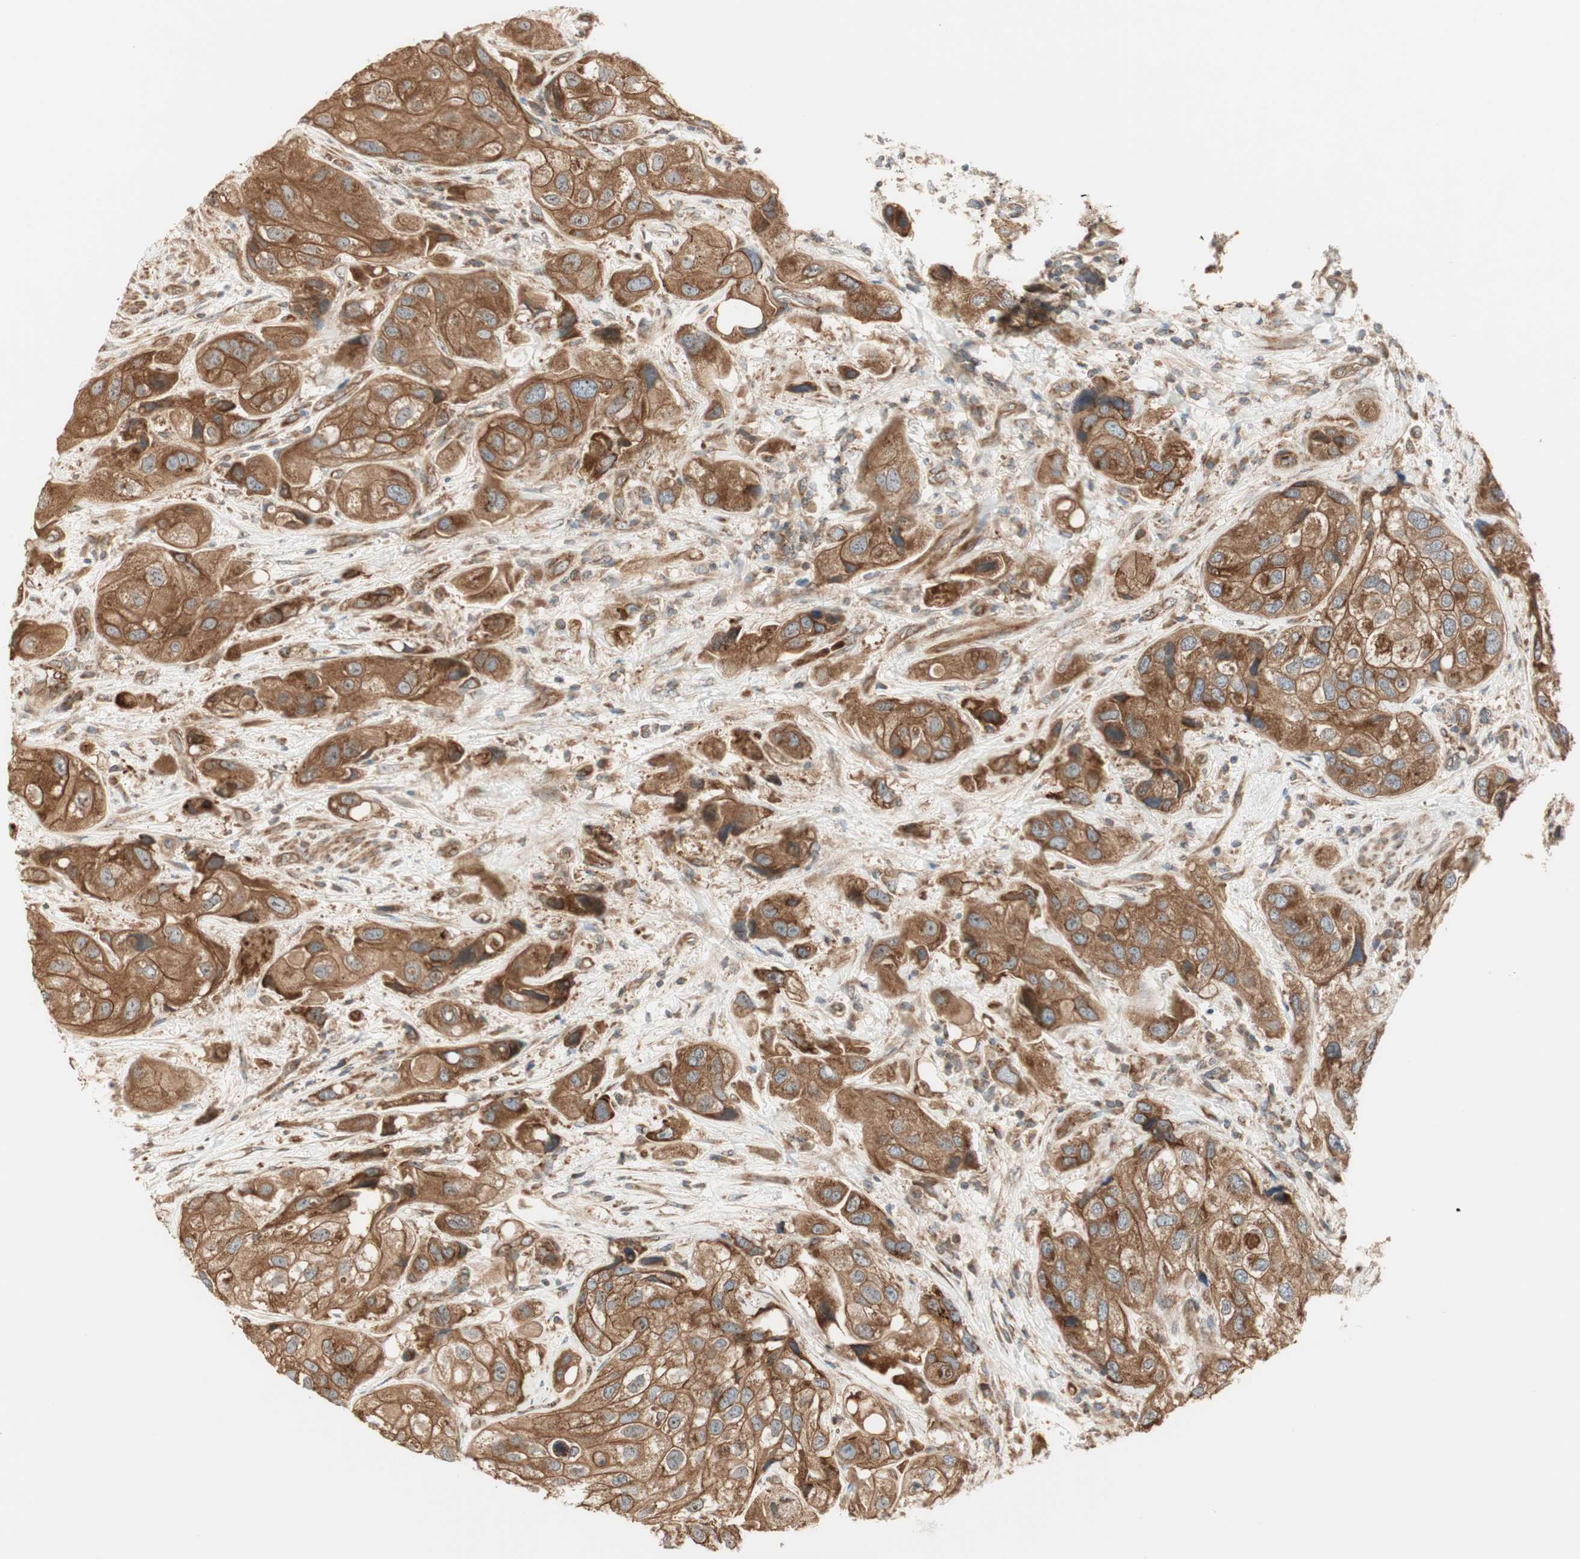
{"staining": {"intensity": "strong", "quantity": ">75%", "location": "cytoplasmic/membranous"}, "tissue": "urothelial cancer", "cell_type": "Tumor cells", "image_type": "cancer", "snomed": [{"axis": "morphology", "description": "Urothelial carcinoma, High grade"}, {"axis": "topography", "description": "Urinary bladder"}], "caption": "Immunohistochemical staining of urothelial cancer demonstrates high levels of strong cytoplasmic/membranous protein staining in about >75% of tumor cells. The protein is shown in brown color, while the nuclei are stained blue.", "gene": "CTTNBP2NL", "patient": {"sex": "female", "age": 64}}